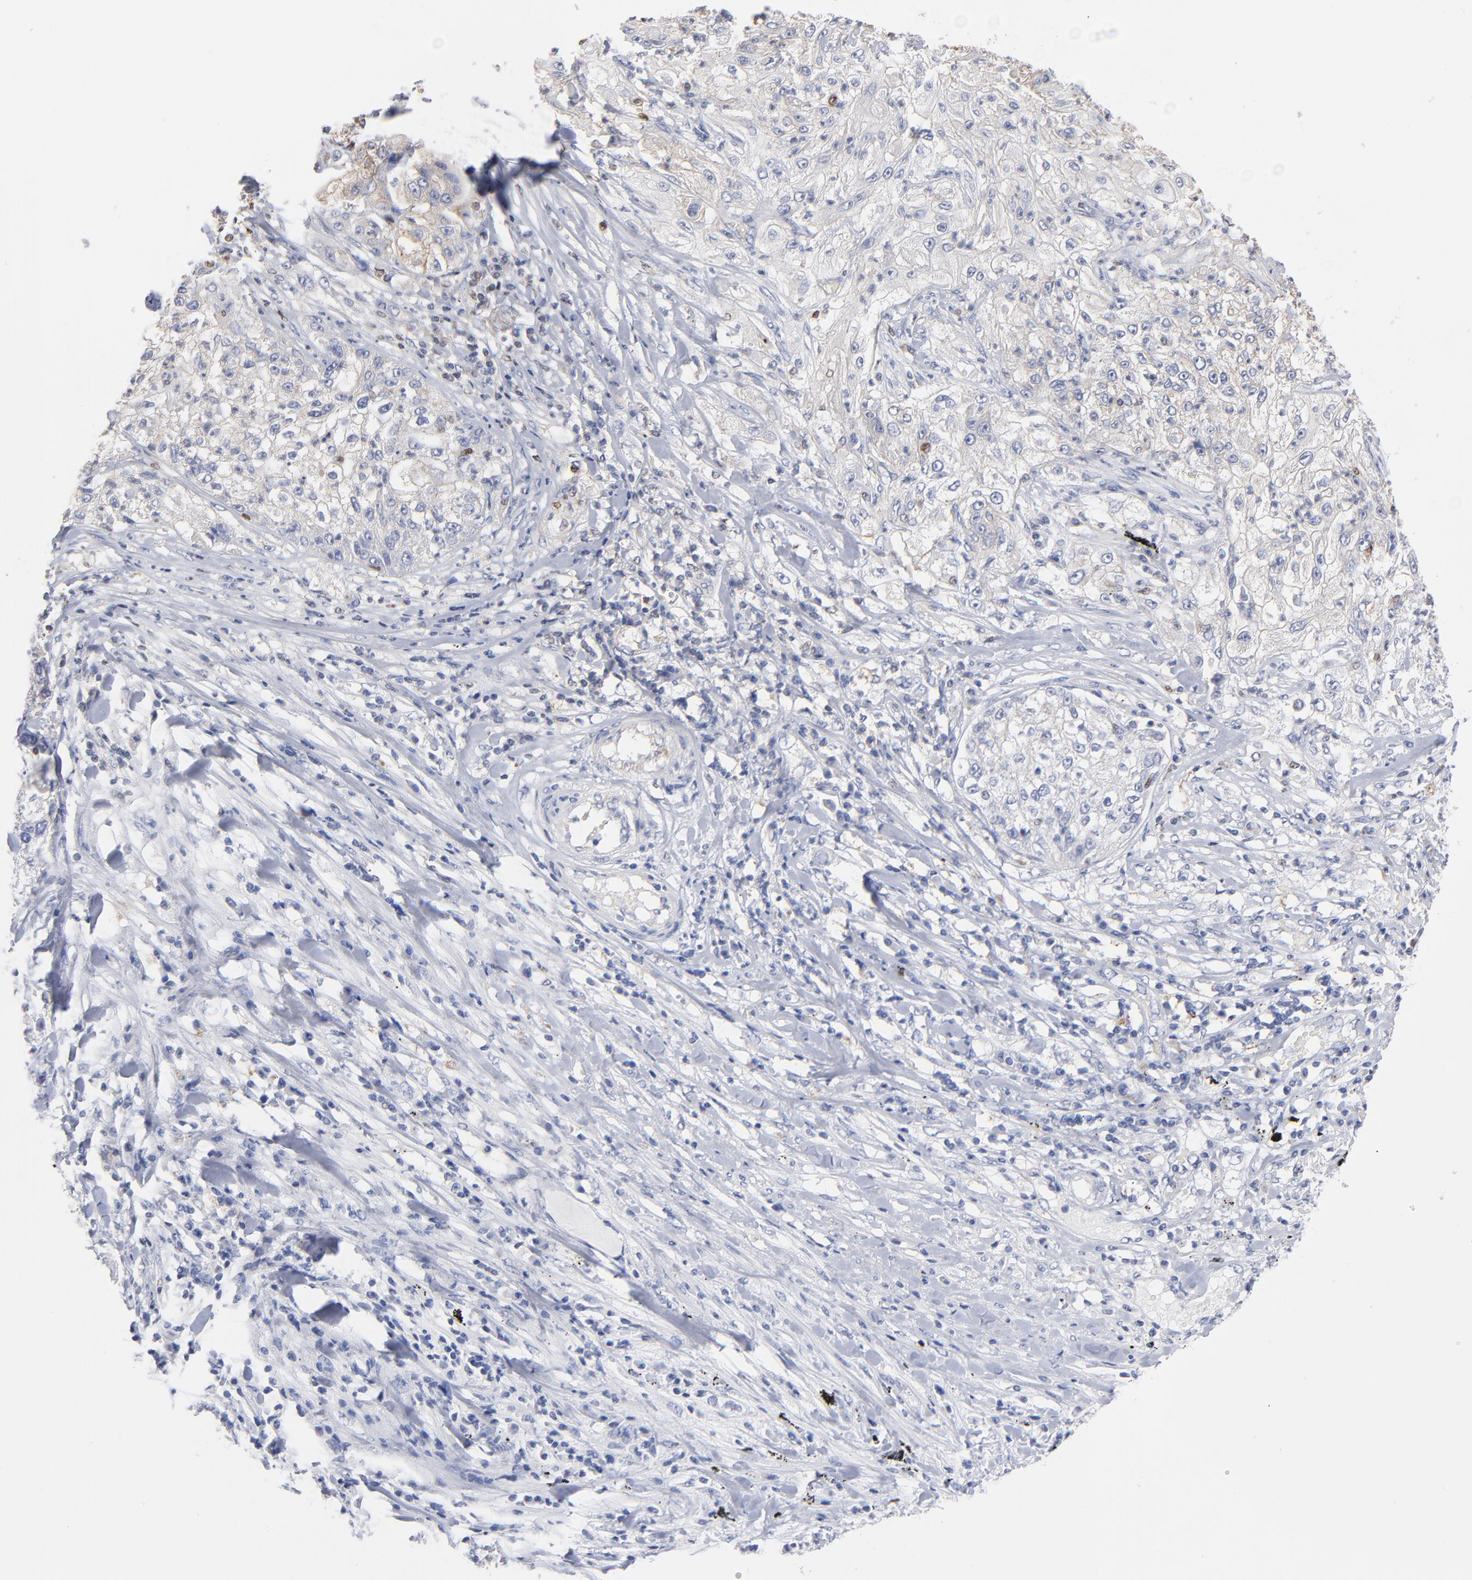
{"staining": {"intensity": "negative", "quantity": "none", "location": "none"}, "tissue": "lung cancer", "cell_type": "Tumor cells", "image_type": "cancer", "snomed": [{"axis": "morphology", "description": "Inflammation, NOS"}, {"axis": "morphology", "description": "Squamous cell carcinoma, NOS"}, {"axis": "topography", "description": "Lymph node"}, {"axis": "topography", "description": "Soft tissue"}, {"axis": "topography", "description": "Lung"}], "caption": "Tumor cells show no significant staining in lung cancer.", "gene": "ARHGEF6", "patient": {"sex": "male", "age": 66}}